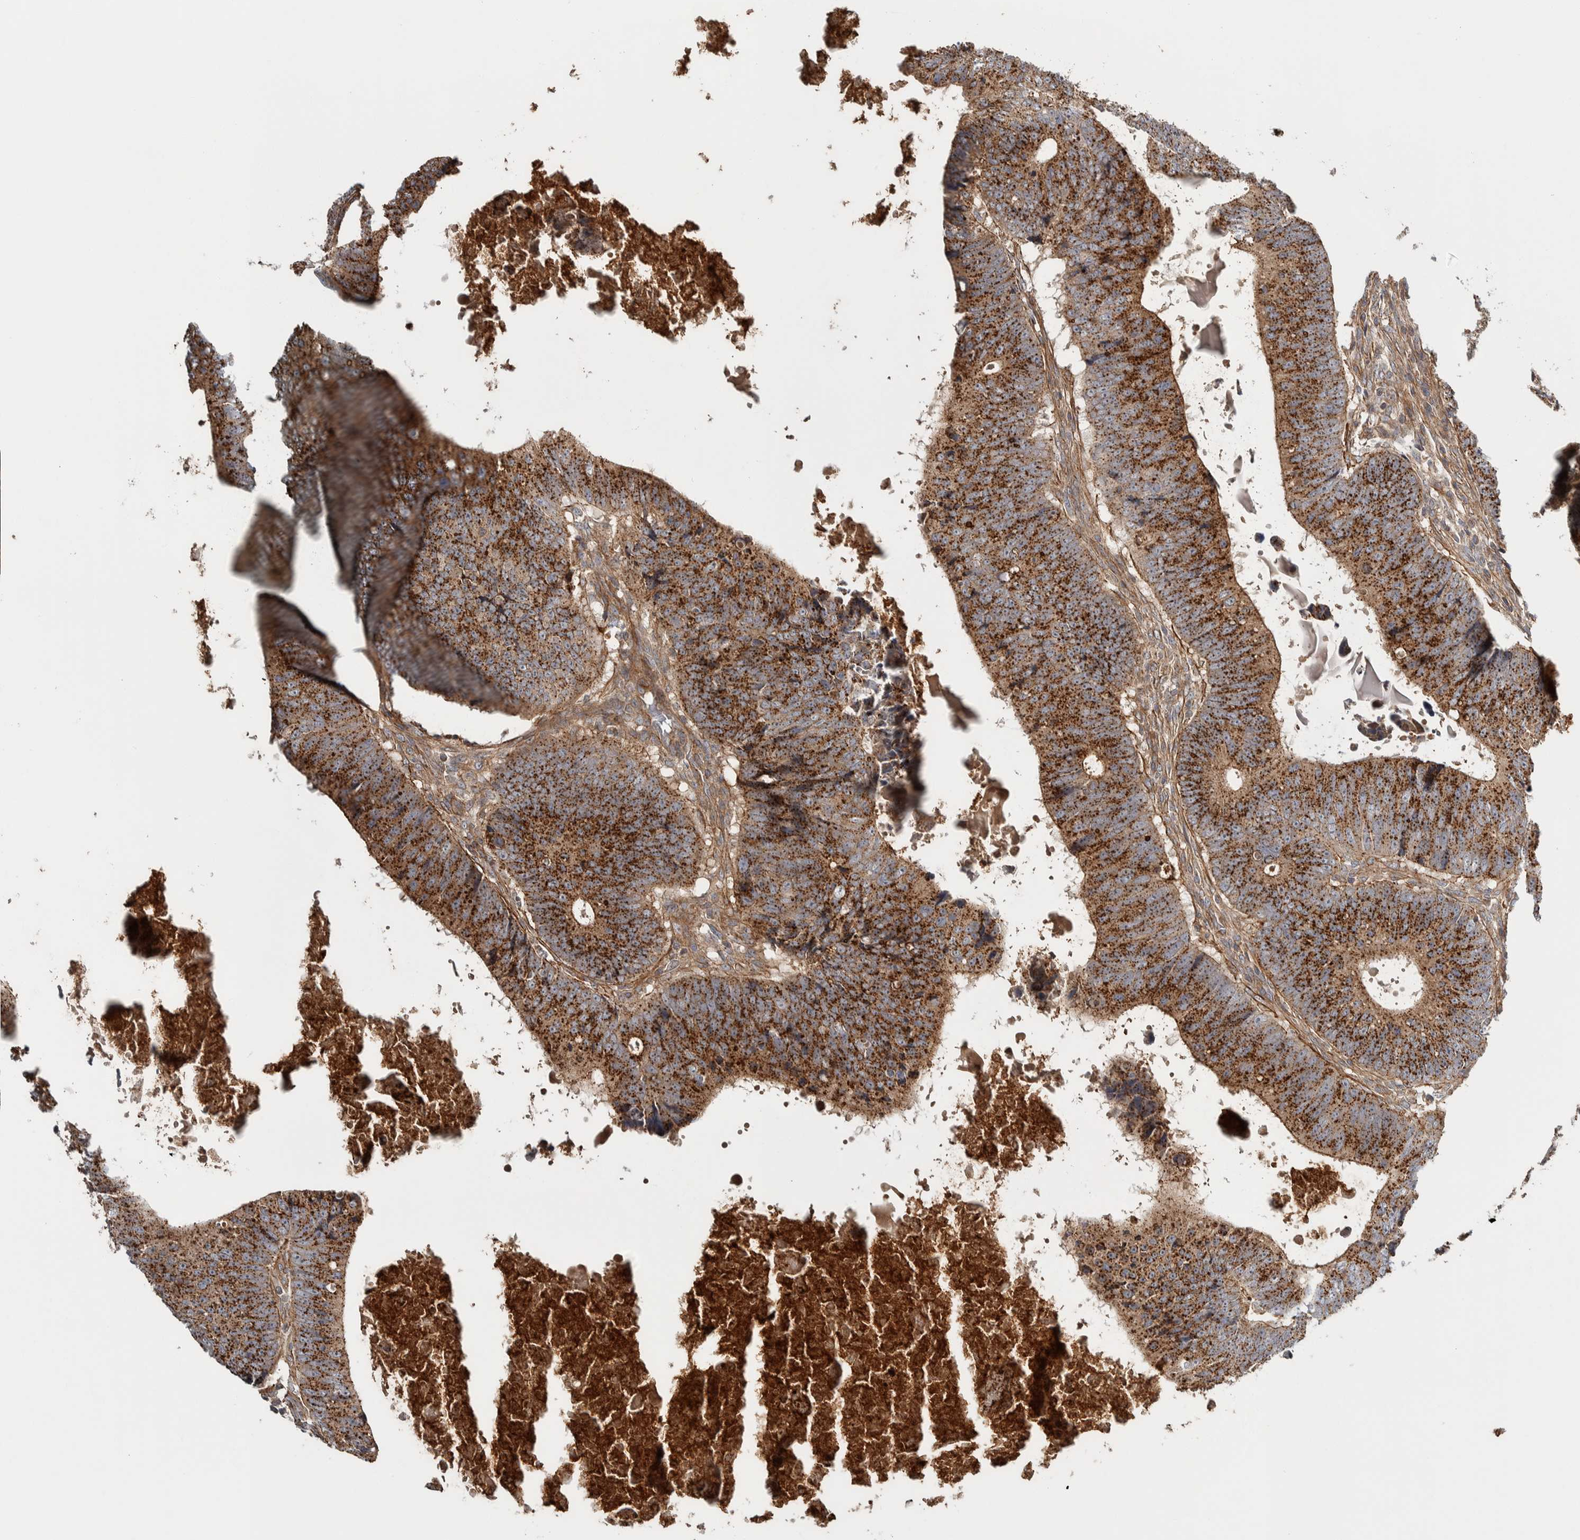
{"staining": {"intensity": "moderate", "quantity": ">75%", "location": "cytoplasmic/membranous"}, "tissue": "colorectal cancer", "cell_type": "Tumor cells", "image_type": "cancer", "snomed": [{"axis": "morphology", "description": "Adenocarcinoma, NOS"}, {"axis": "topography", "description": "Colon"}], "caption": "Human colorectal cancer stained for a protein (brown) exhibits moderate cytoplasmic/membranous positive positivity in about >75% of tumor cells.", "gene": "TBC1D31", "patient": {"sex": "male", "age": 56}}